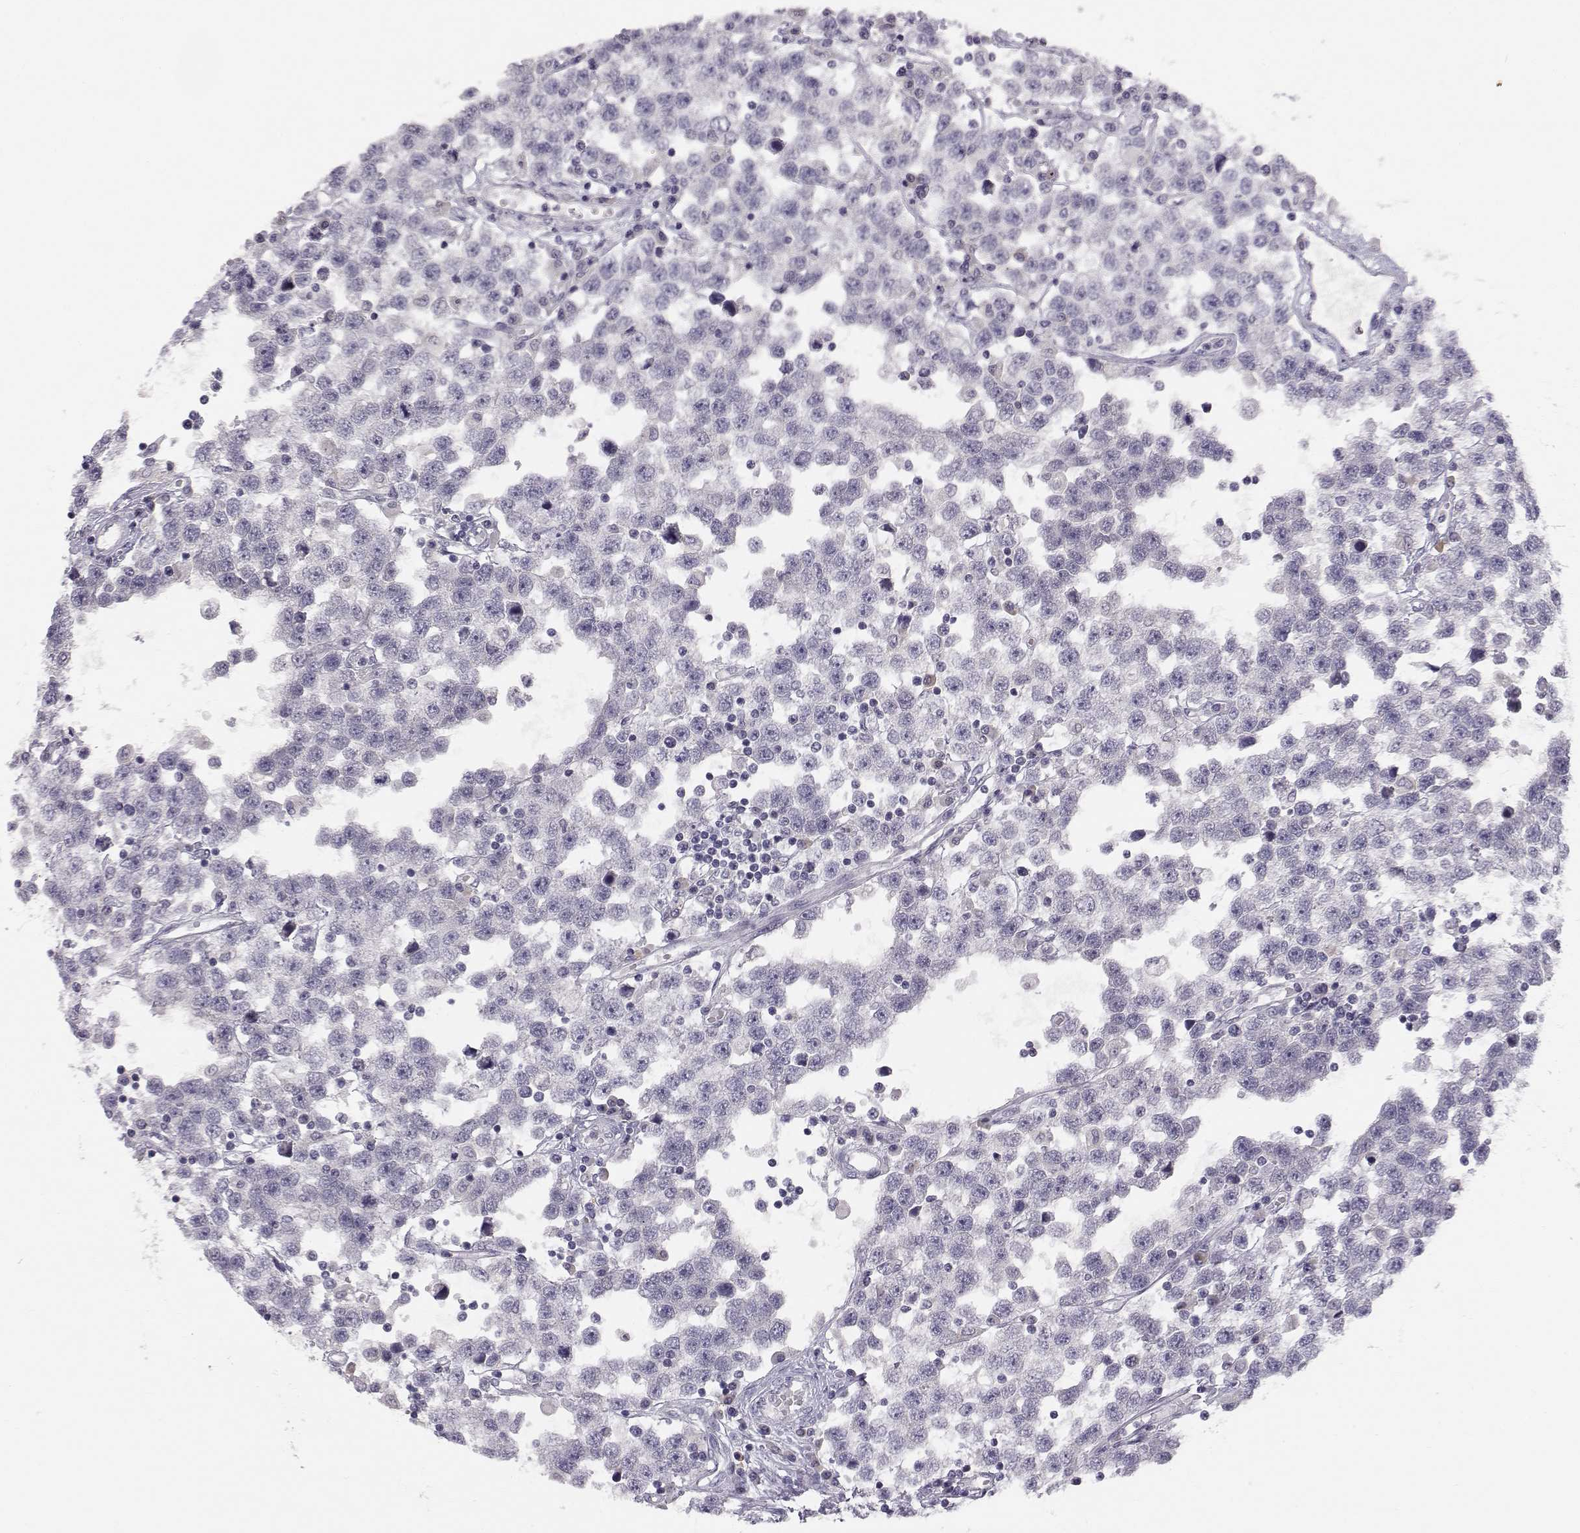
{"staining": {"intensity": "negative", "quantity": "none", "location": "none"}, "tissue": "testis cancer", "cell_type": "Tumor cells", "image_type": "cancer", "snomed": [{"axis": "morphology", "description": "Seminoma, NOS"}, {"axis": "topography", "description": "Testis"}], "caption": "The immunohistochemistry (IHC) photomicrograph has no significant expression in tumor cells of testis cancer tissue.", "gene": "ACSL6", "patient": {"sex": "male", "age": 34}}